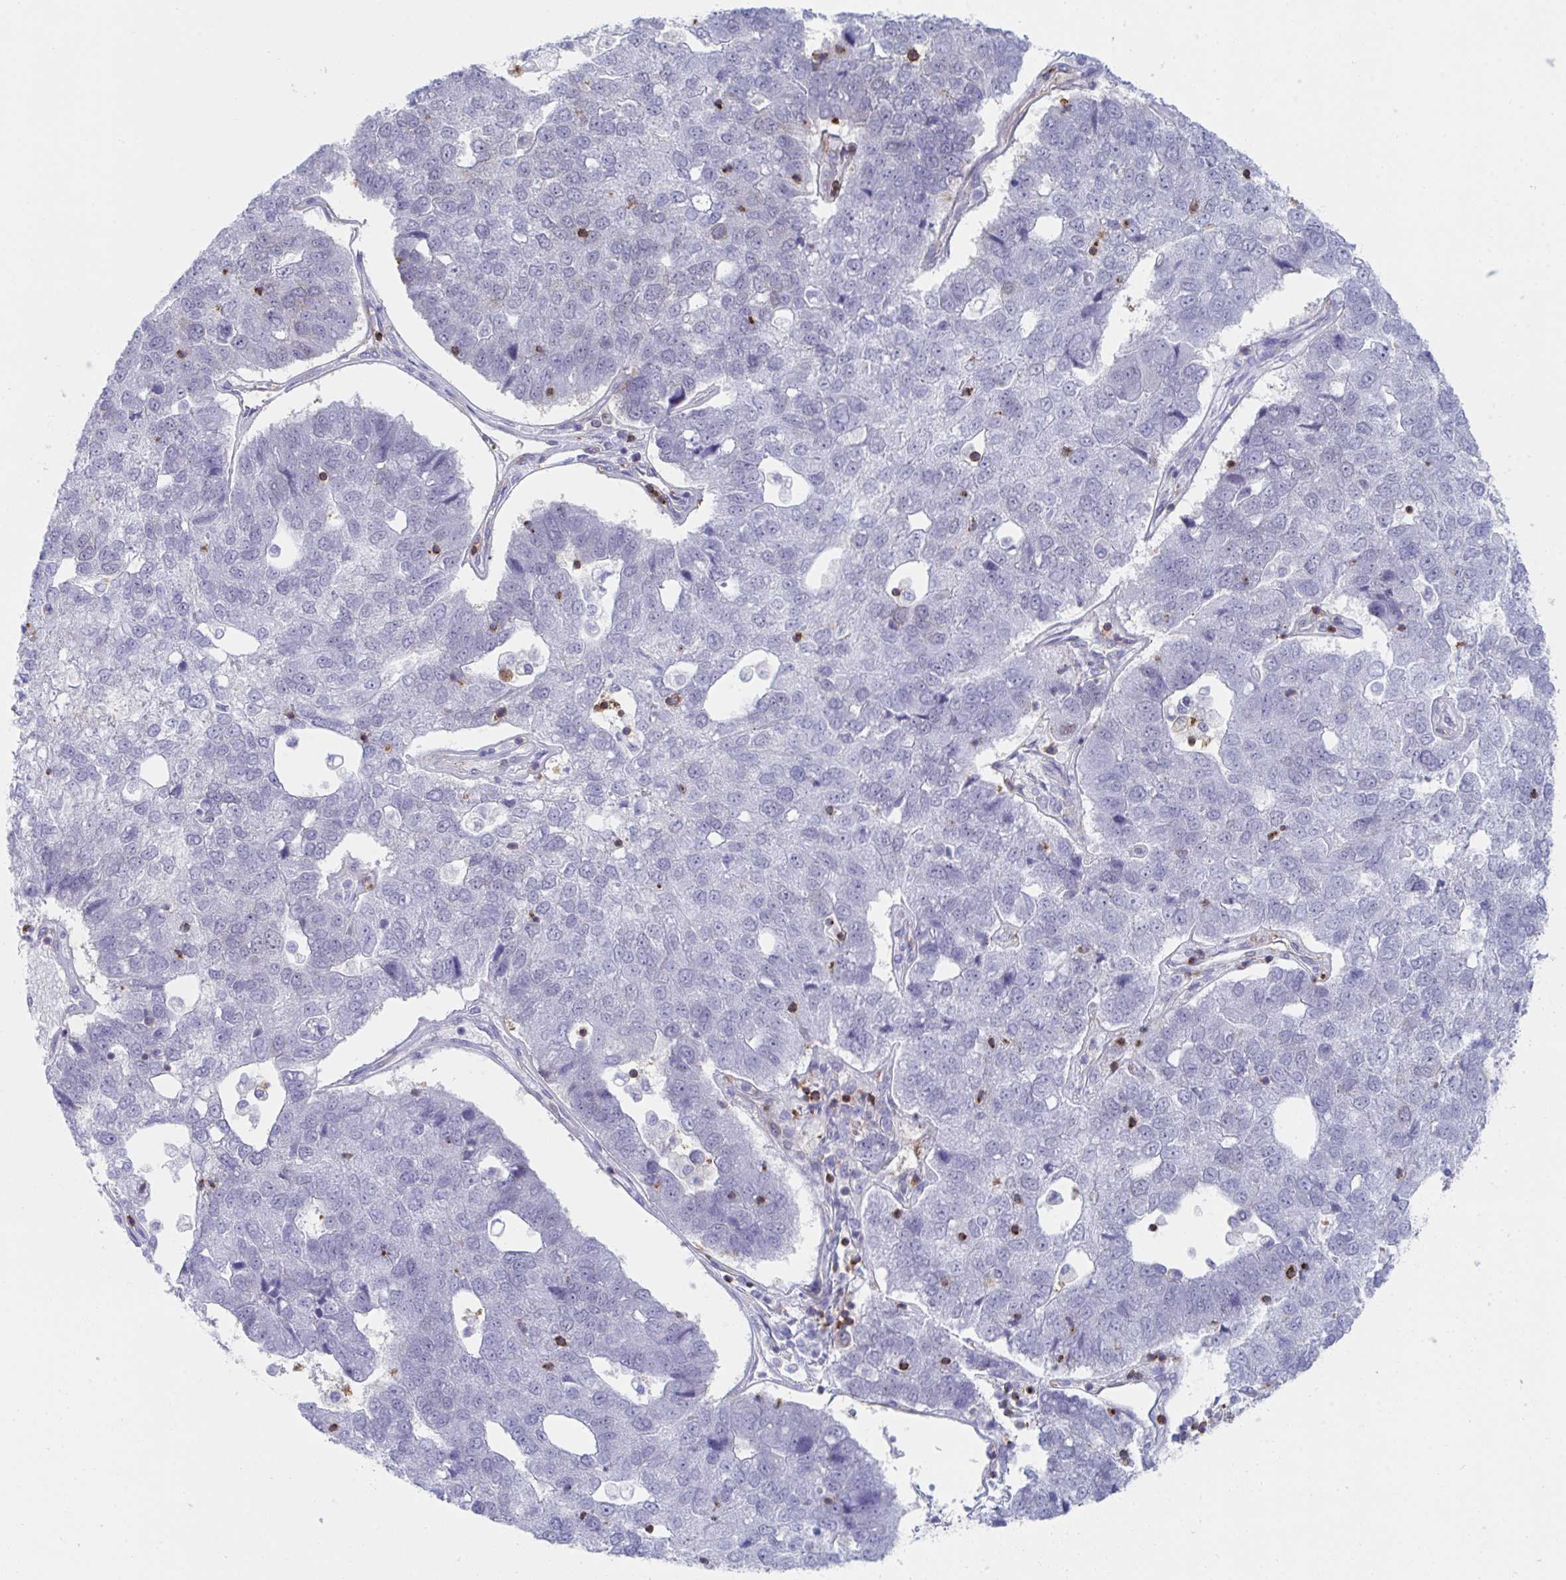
{"staining": {"intensity": "negative", "quantity": "none", "location": "none"}, "tissue": "pancreatic cancer", "cell_type": "Tumor cells", "image_type": "cancer", "snomed": [{"axis": "morphology", "description": "Adenocarcinoma, NOS"}, {"axis": "topography", "description": "Pancreas"}], "caption": "IHC photomicrograph of neoplastic tissue: human pancreatic cancer stained with DAB displays no significant protein positivity in tumor cells.", "gene": "WNK1", "patient": {"sex": "female", "age": 61}}